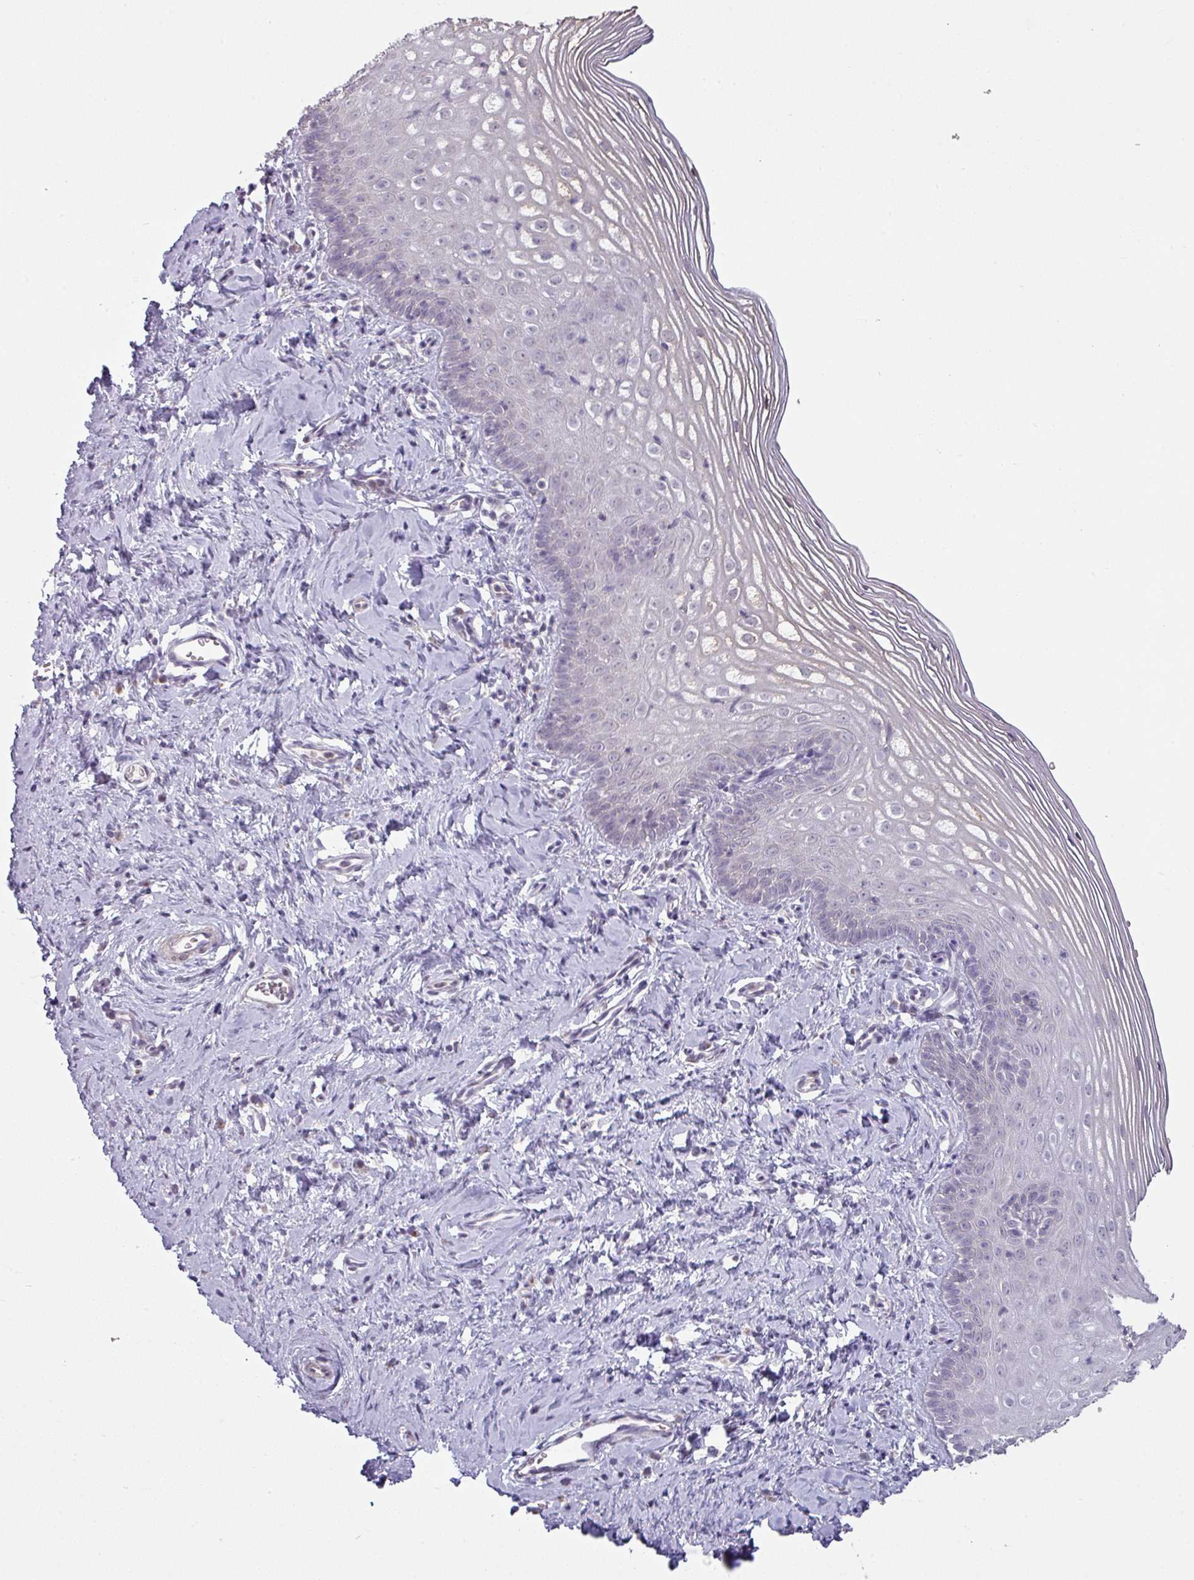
{"staining": {"intensity": "weak", "quantity": "<25%", "location": "cytoplasmic/membranous"}, "tissue": "cervix", "cell_type": "Glandular cells", "image_type": "normal", "snomed": [{"axis": "morphology", "description": "Normal tissue, NOS"}, {"axis": "topography", "description": "Cervix"}], "caption": "Glandular cells show no significant protein positivity in normal cervix. The staining is performed using DAB brown chromogen with nuclei counter-stained in using hematoxylin.", "gene": "MAGEC3", "patient": {"sex": "female", "age": 44}}